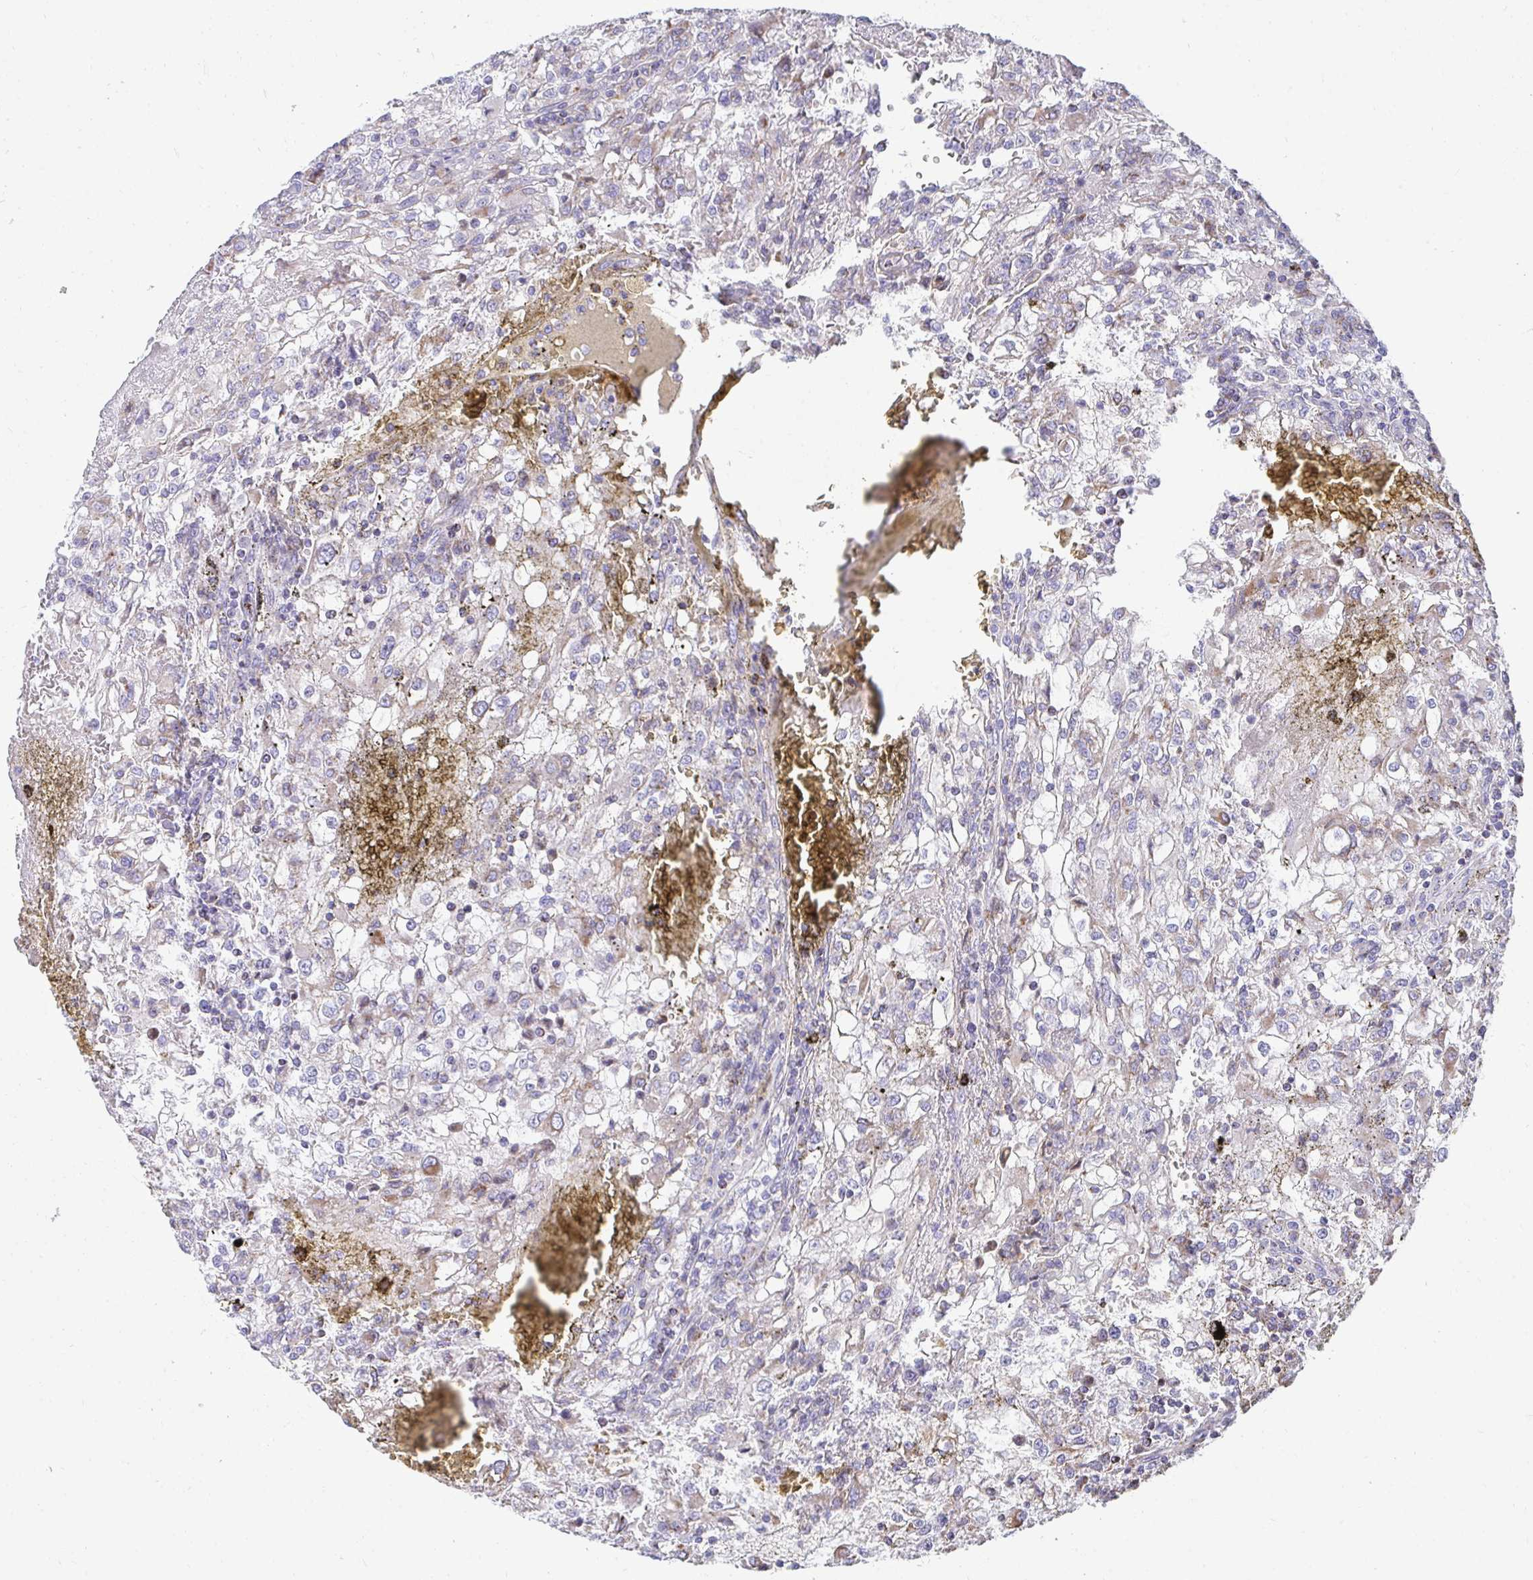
{"staining": {"intensity": "negative", "quantity": "none", "location": "none"}, "tissue": "renal cancer", "cell_type": "Tumor cells", "image_type": "cancer", "snomed": [{"axis": "morphology", "description": "Adenocarcinoma, NOS"}, {"axis": "topography", "description": "Kidney"}], "caption": "DAB immunohistochemical staining of human renal cancer (adenocarcinoma) demonstrates no significant positivity in tumor cells.", "gene": "PRRG3", "patient": {"sex": "female", "age": 74}}